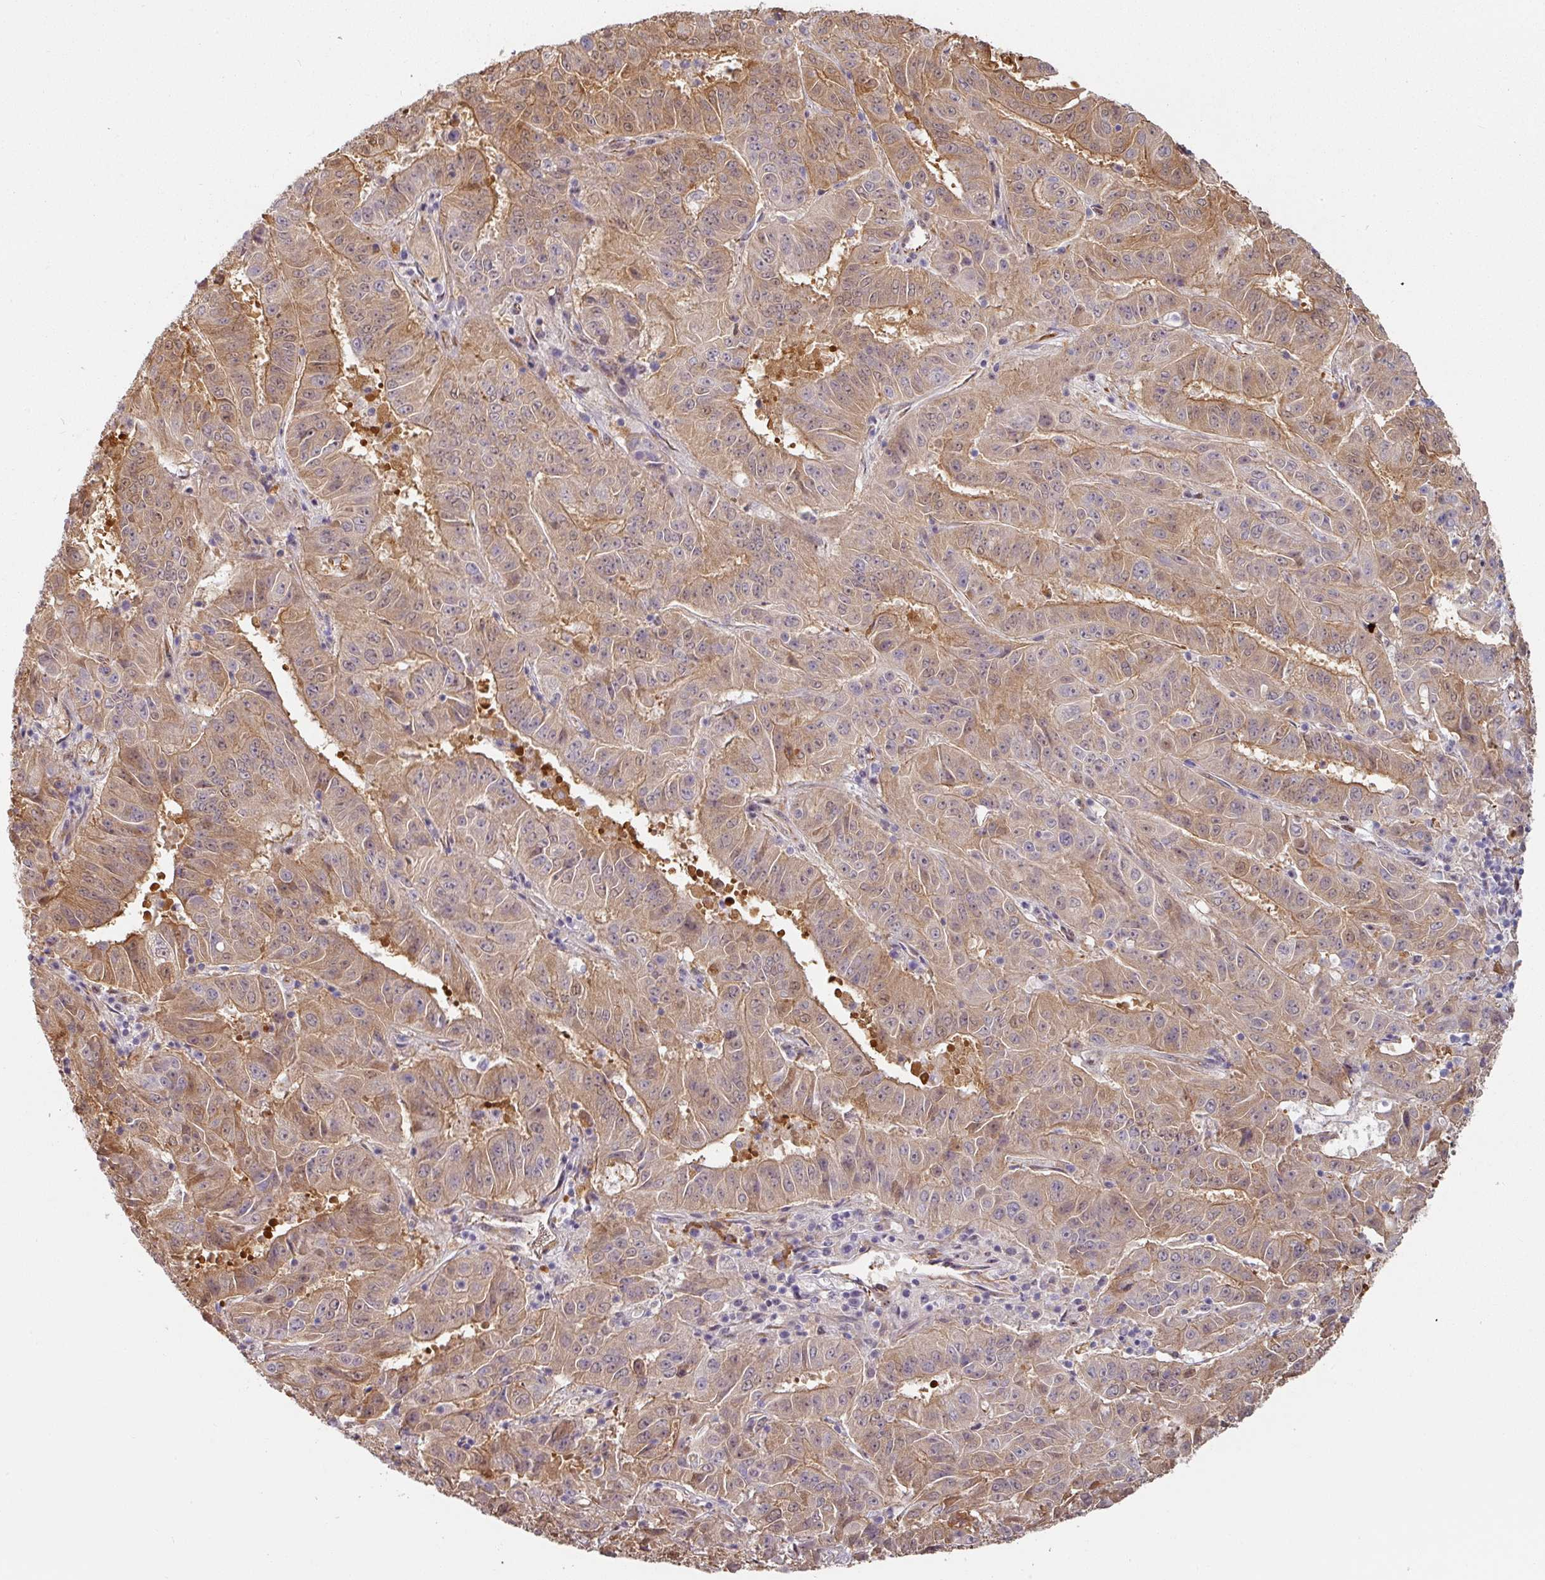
{"staining": {"intensity": "weak", "quantity": ">75%", "location": "cytoplasmic/membranous"}, "tissue": "pancreatic cancer", "cell_type": "Tumor cells", "image_type": "cancer", "snomed": [{"axis": "morphology", "description": "Adenocarcinoma, NOS"}, {"axis": "topography", "description": "Pancreas"}], "caption": "Human pancreatic cancer stained with a brown dye demonstrates weak cytoplasmic/membranous positive staining in about >75% of tumor cells.", "gene": "CEP78", "patient": {"sex": "male", "age": 63}}